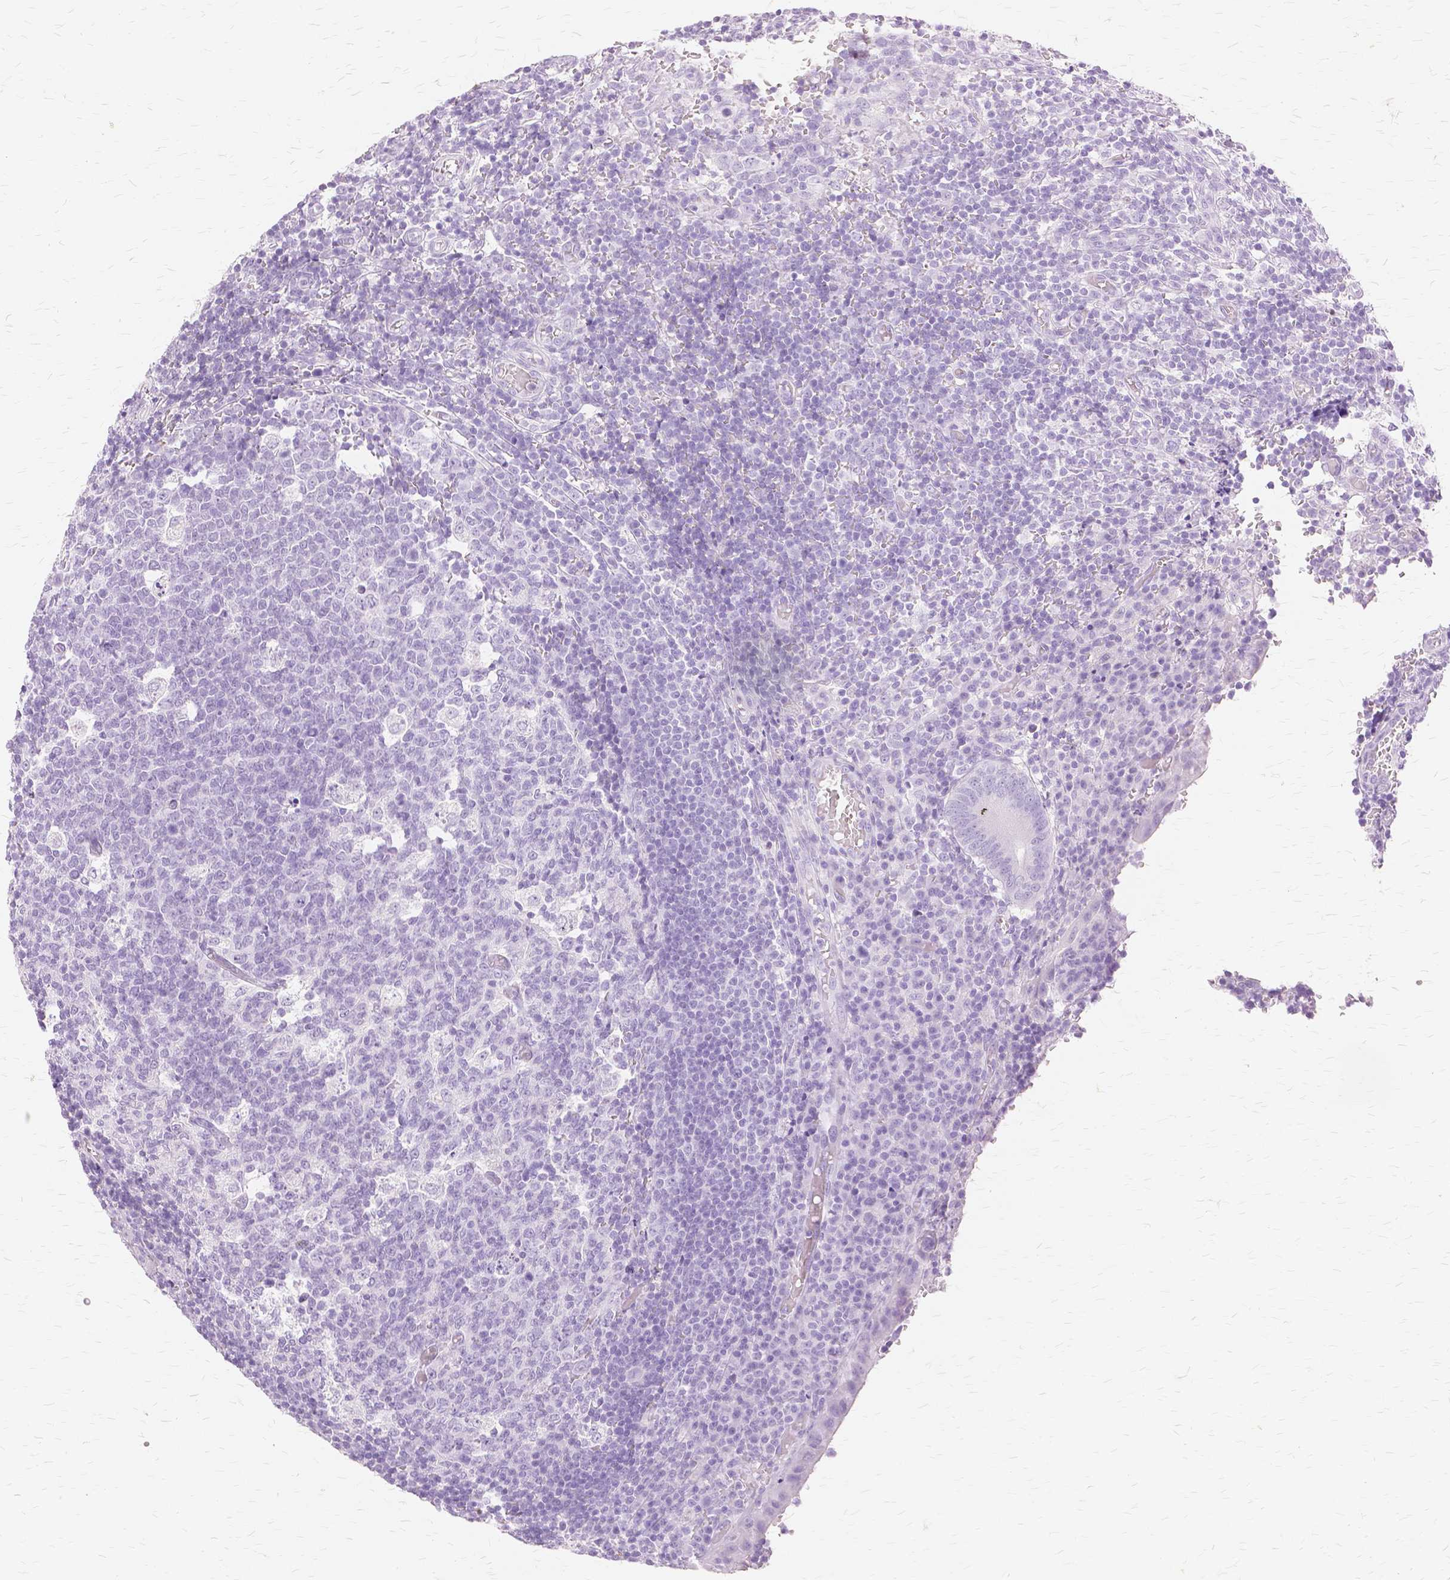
{"staining": {"intensity": "negative", "quantity": "none", "location": "none"}, "tissue": "appendix", "cell_type": "Glandular cells", "image_type": "normal", "snomed": [{"axis": "morphology", "description": "Normal tissue, NOS"}, {"axis": "topography", "description": "Appendix"}], "caption": "IHC micrograph of unremarkable appendix: human appendix stained with DAB demonstrates no significant protein expression in glandular cells.", "gene": "TGM1", "patient": {"sex": "male", "age": 18}}